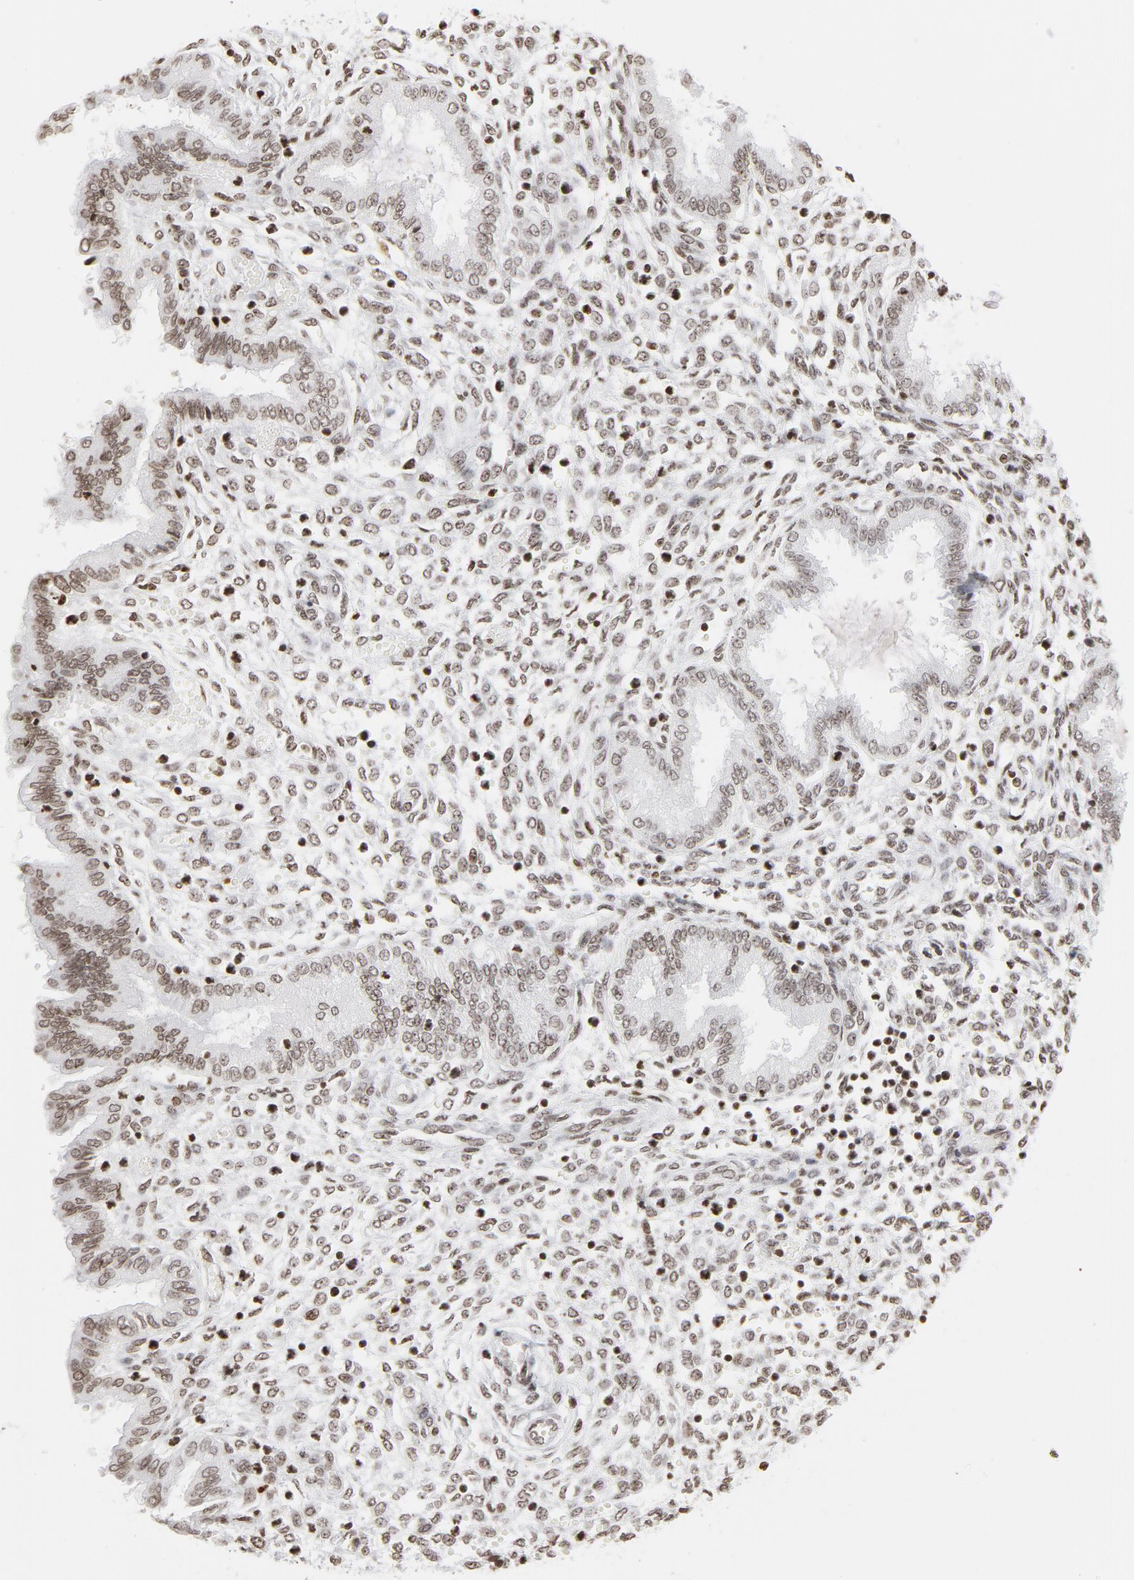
{"staining": {"intensity": "weak", "quantity": ">75%", "location": "nuclear"}, "tissue": "endometrium", "cell_type": "Cells in endometrial stroma", "image_type": "normal", "snomed": [{"axis": "morphology", "description": "Normal tissue, NOS"}, {"axis": "topography", "description": "Endometrium"}], "caption": "Protein expression by immunohistochemistry displays weak nuclear positivity in approximately >75% of cells in endometrial stroma in normal endometrium. (brown staining indicates protein expression, while blue staining denotes nuclei).", "gene": "H2AC12", "patient": {"sex": "female", "age": 33}}